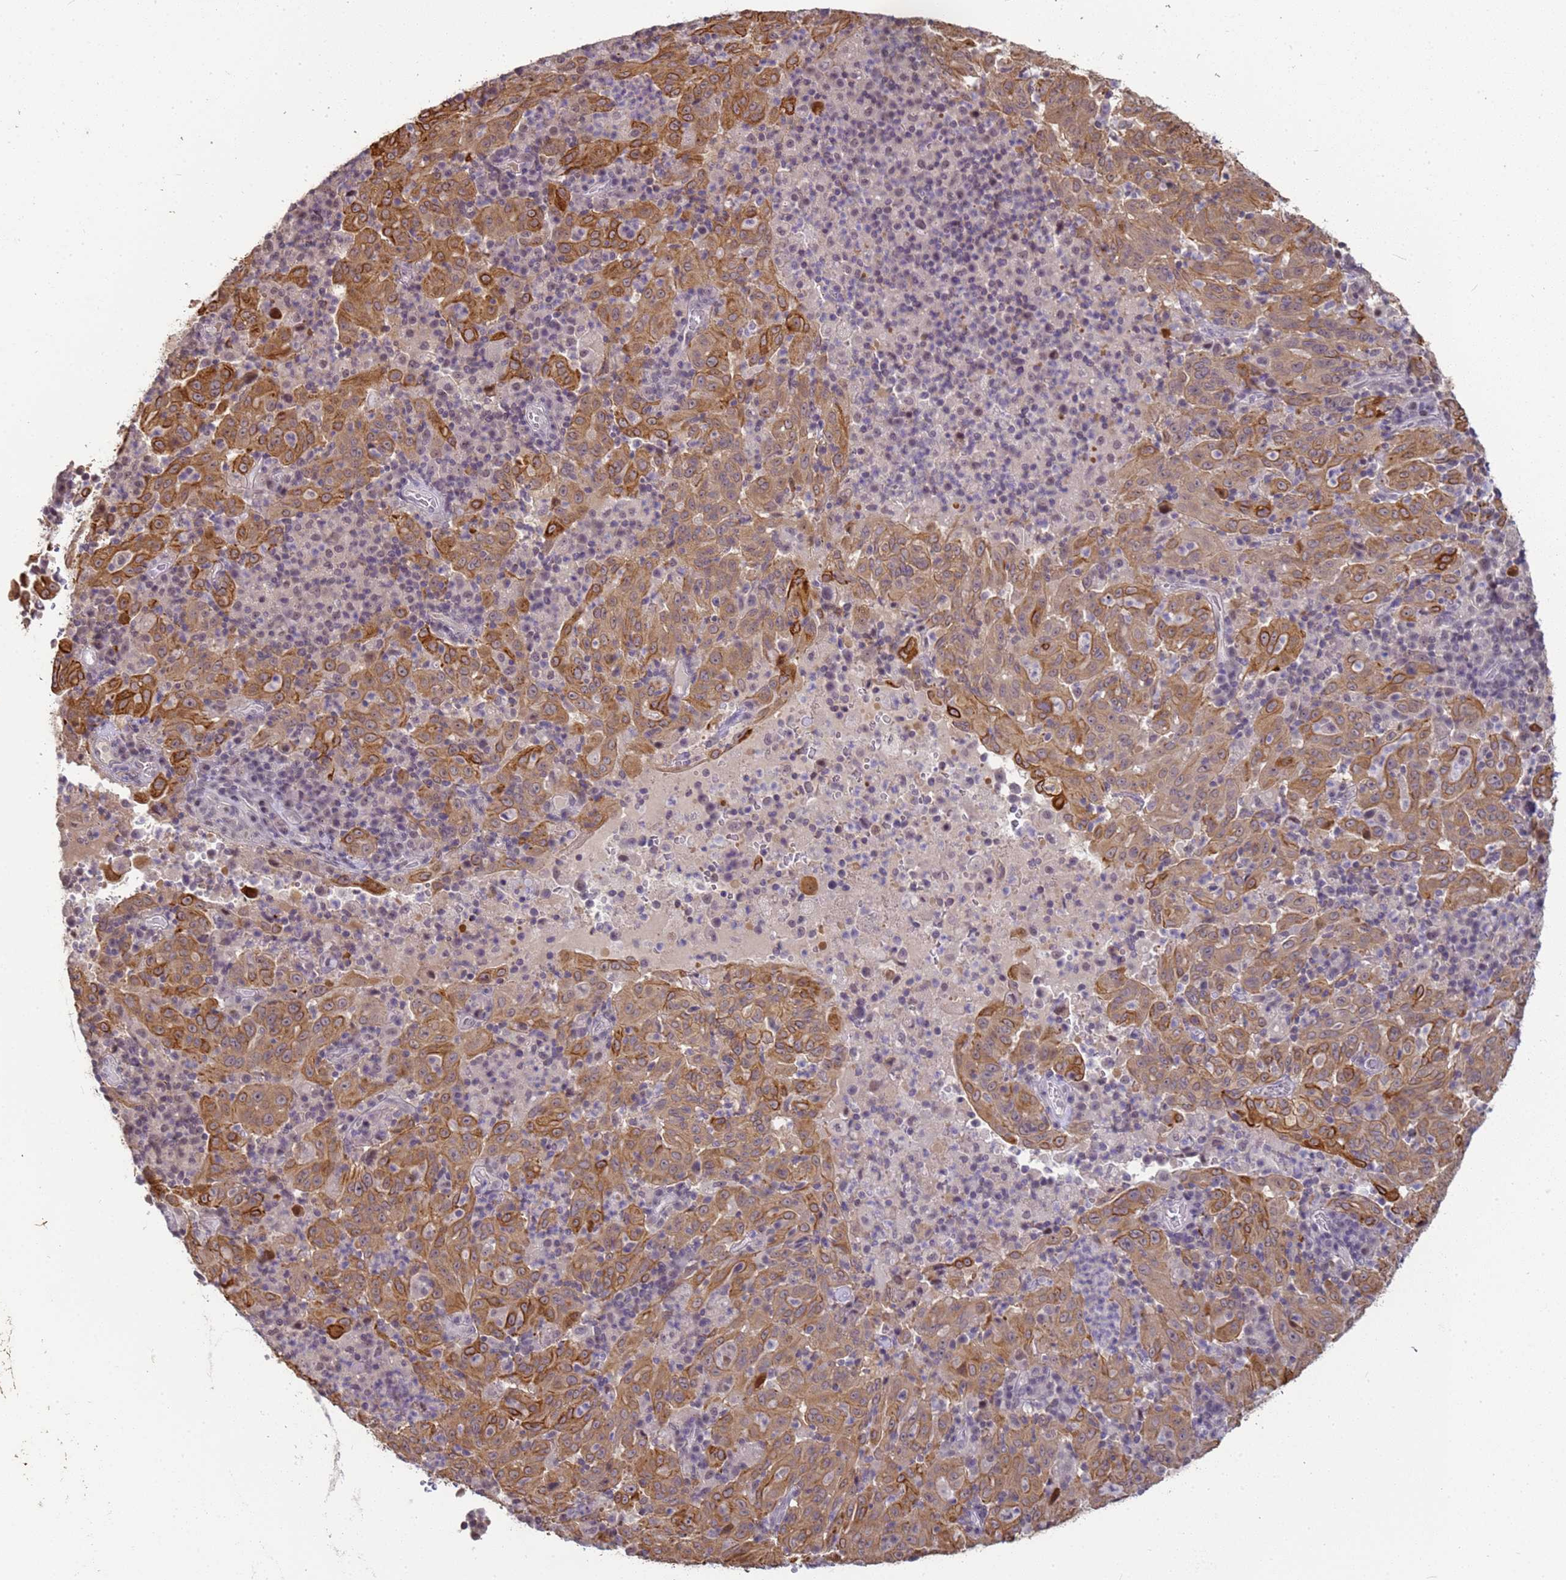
{"staining": {"intensity": "moderate", "quantity": ">75%", "location": "cytoplasmic/membranous"}, "tissue": "pancreatic cancer", "cell_type": "Tumor cells", "image_type": "cancer", "snomed": [{"axis": "morphology", "description": "Adenocarcinoma, NOS"}, {"axis": "topography", "description": "Pancreas"}], "caption": "The immunohistochemical stain labels moderate cytoplasmic/membranous expression in tumor cells of pancreatic cancer (adenocarcinoma) tissue.", "gene": "VWA3A", "patient": {"sex": "male", "age": 63}}